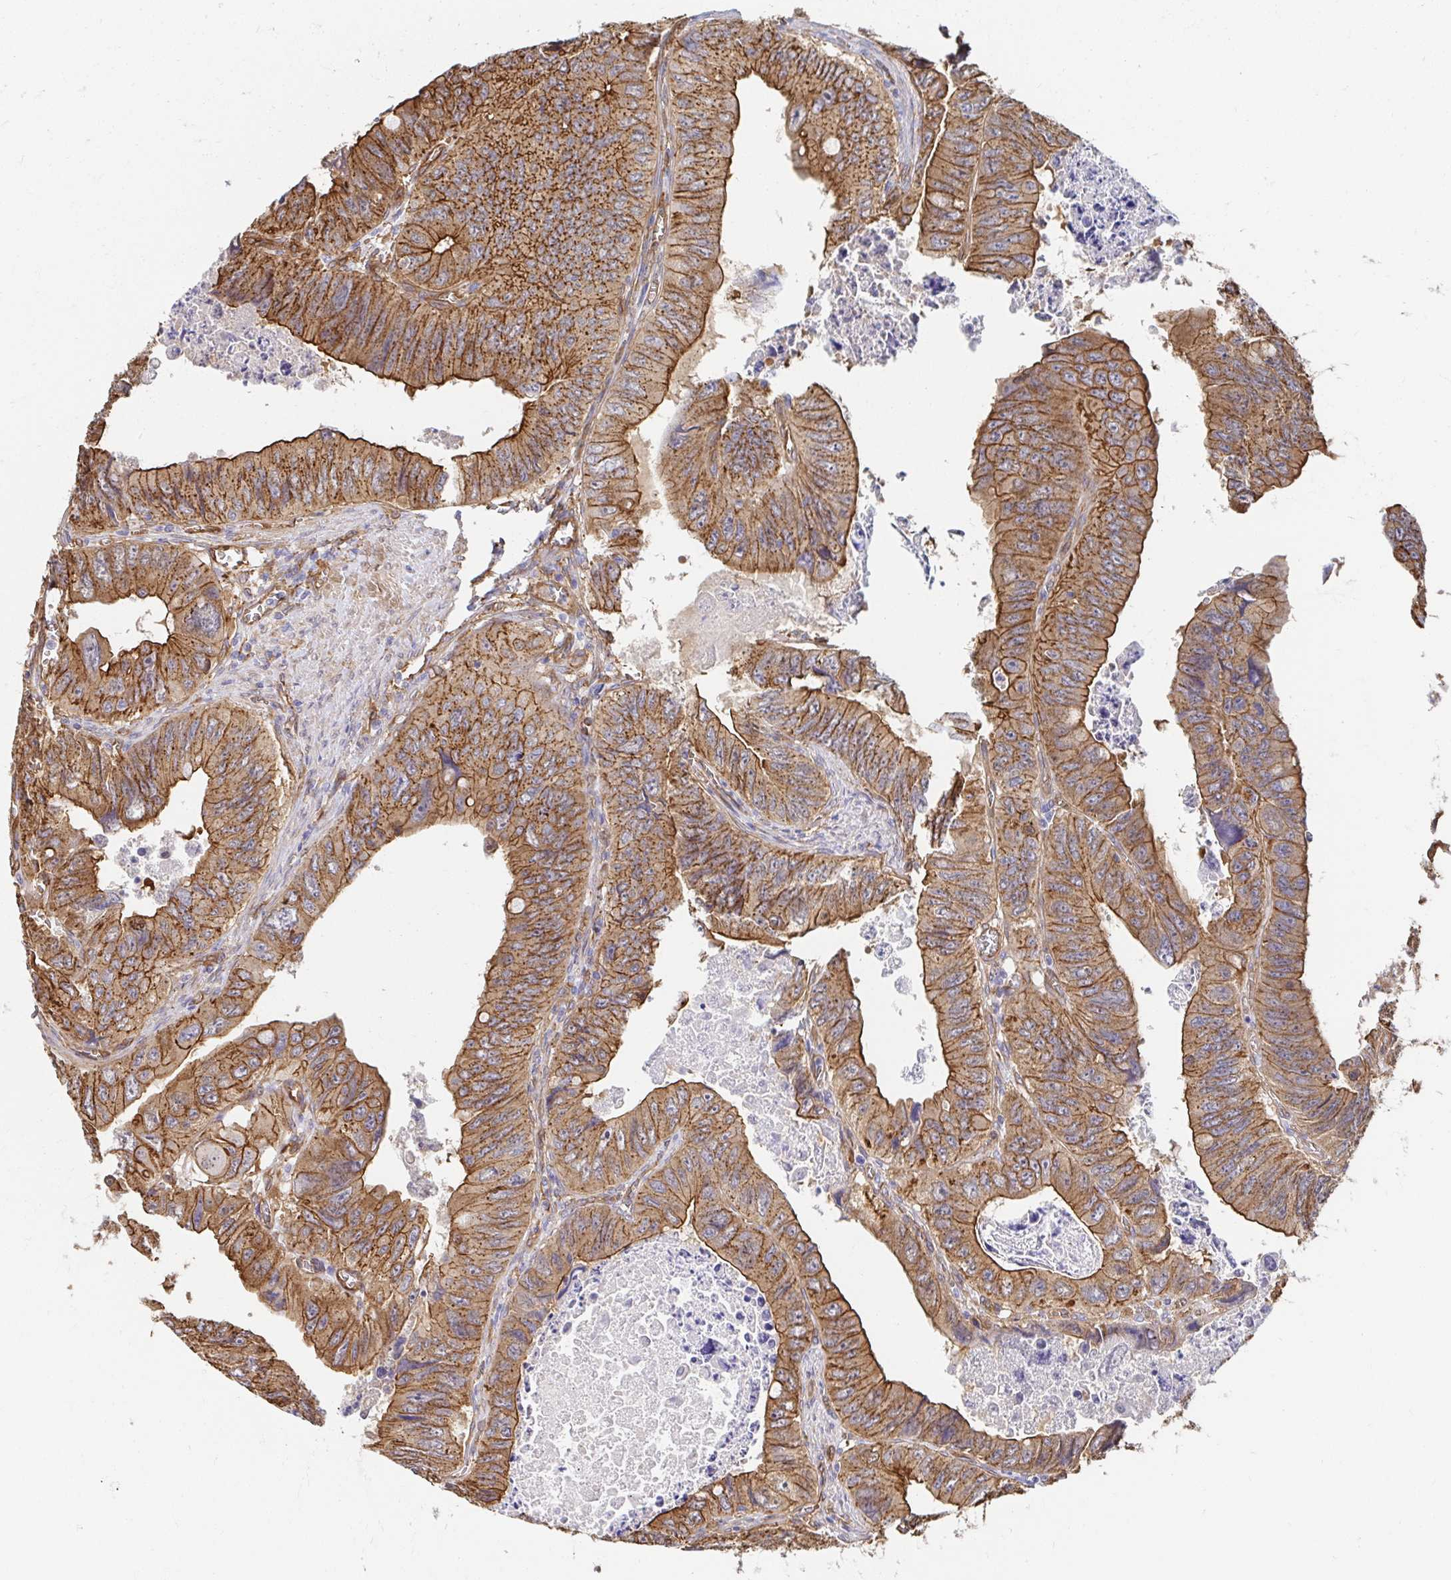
{"staining": {"intensity": "moderate", "quantity": ">75%", "location": "cytoplasmic/membranous"}, "tissue": "colorectal cancer", "cell_type": "Tumor cells", "image_type": "cancer", "snomed": [{"axis": "morphology", "description": "Adenocarcinoma, NOS"}, {"axis": "topography", "description": "Colon"}], "caption": "Colorectal adenocarcinoma stained with a protein marker demonstrates moderate staining in tumor cells.", "gene": "CTTN", "patient": {"sex": "female", "age": 84}}